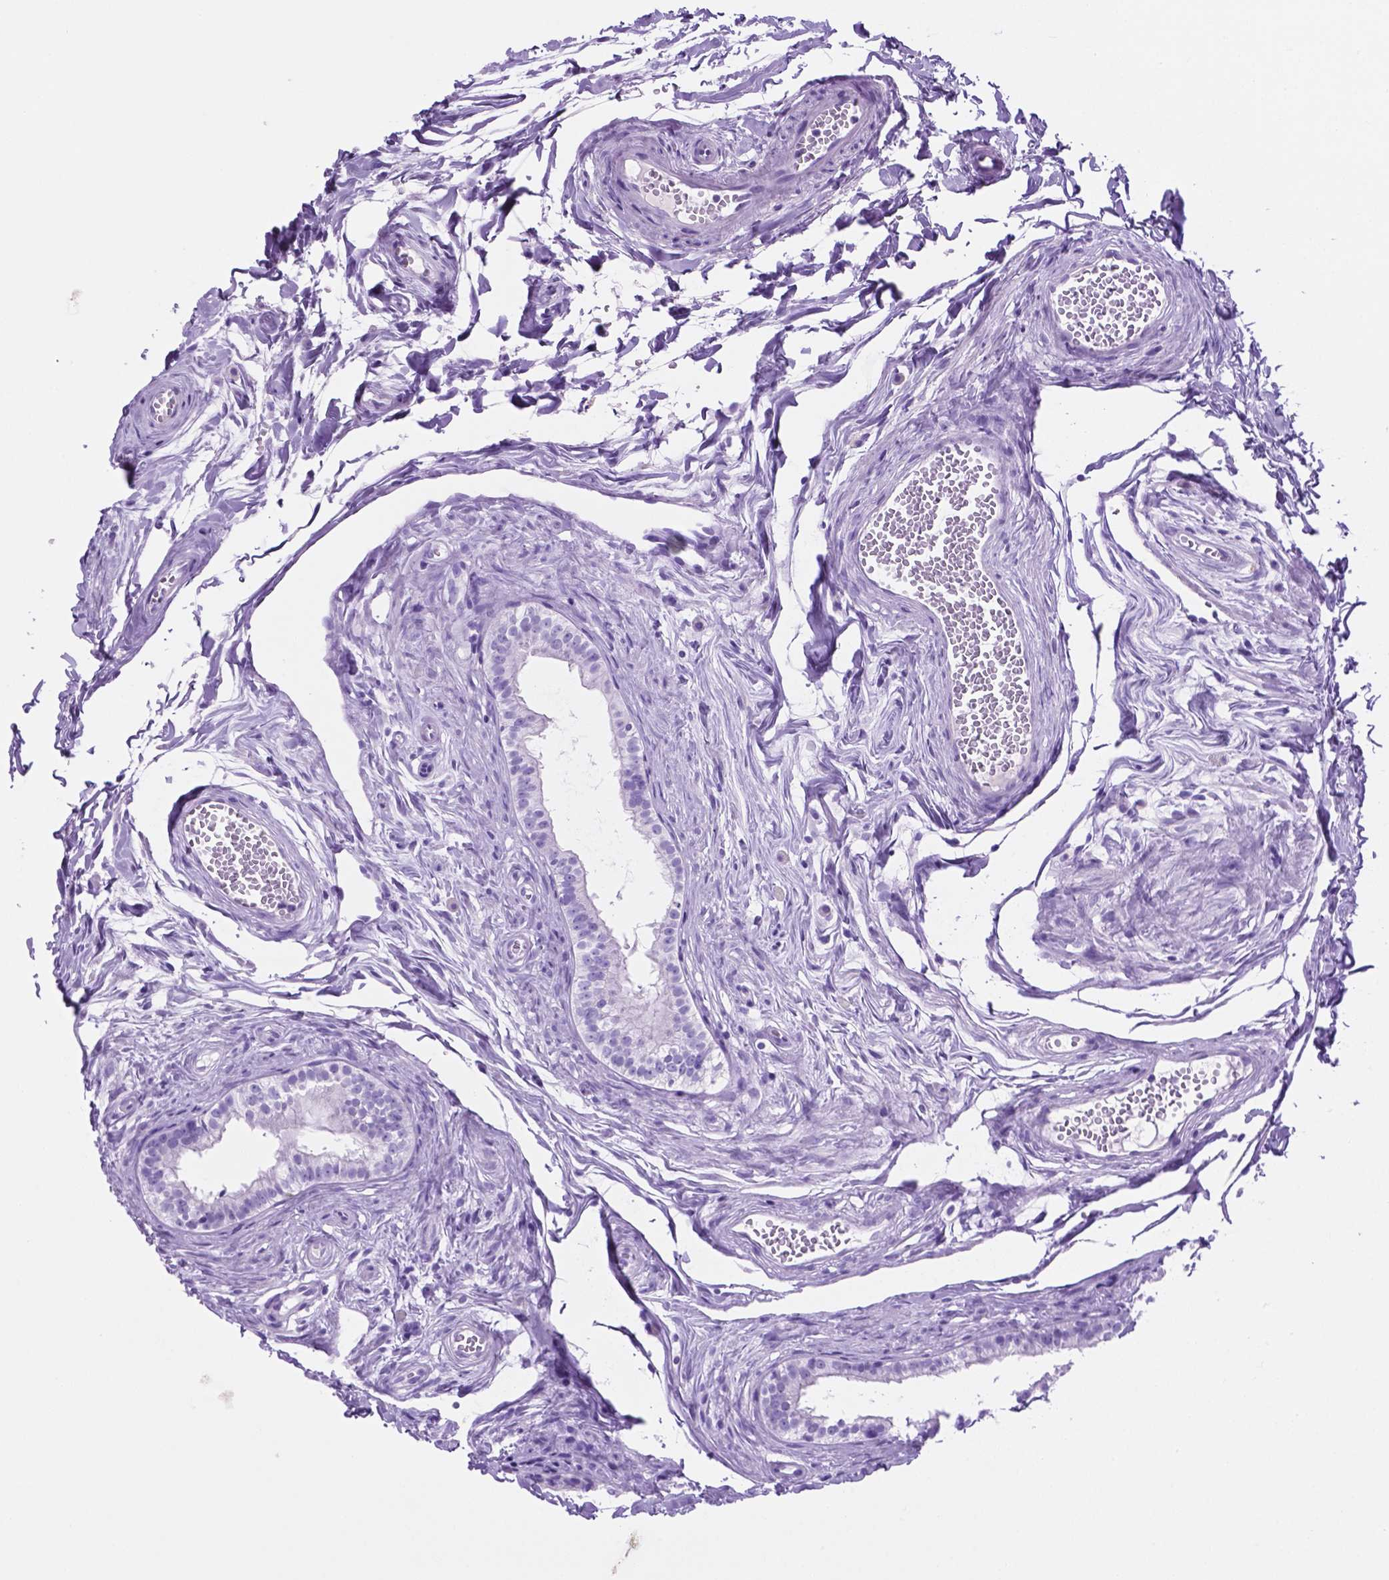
{"staining": {"intensity": "negative", "quantity": "none", "location": "none"}, "tissue": "epididymis", "cell_type": "Glandular cells", "image_type": "normal", "snomed": [{"axis": "morphology", "description": "Normal tissue, NOS"}, {"axis": "topography", "description": "Epididymis"}], "caption": "An IHC histopathology image of normal epididymis is shown. There is no staining in glandular cells of epididymis. (Brightfield microscopy of DAB IHC at high magnification).", "gene": "C17orf107", "patient": {"sex": "male", "age": 45}}